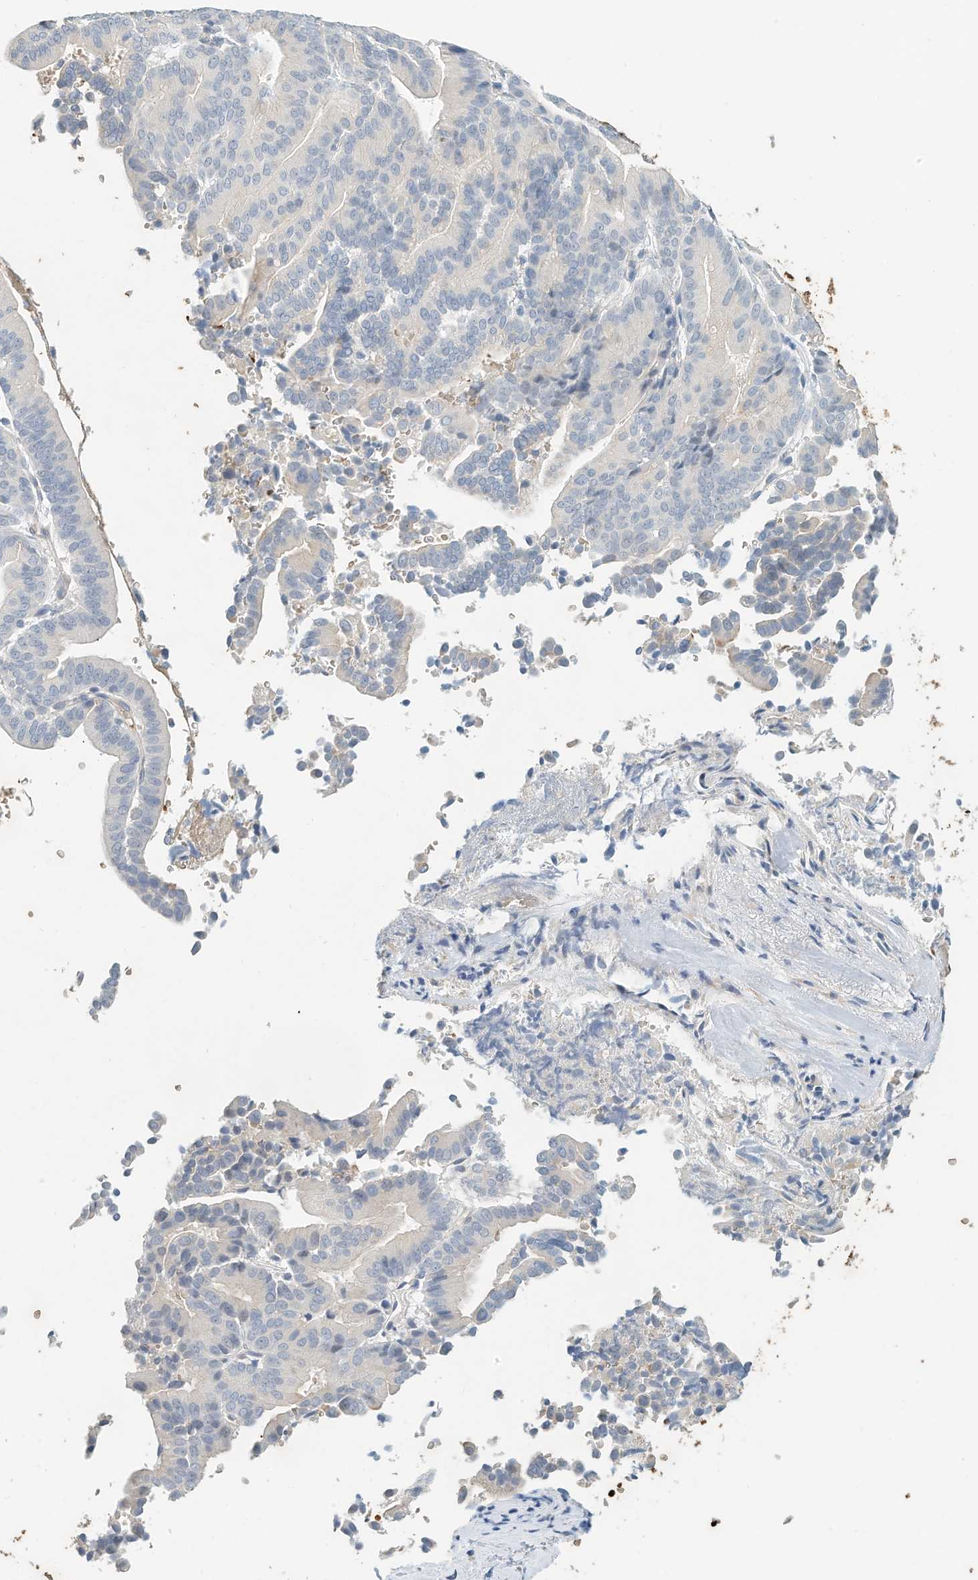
{"staining": {"intensity": "negative", "quantity": "none", "location": "none"}, "tissue": "liver cancer", "cell_type": "Tumor cells", "image_type": "cancer", "snomed": [{"axis": "morphology", "description": "Cholangiocarcinoma"}, {"axis": "topography", "description": "Liver"}], "caption": "This is an immunohistochemistry micrograph of human liver cancer (cholangiocarcinoma). There is no expression in tumor cells.", "gene": "RCAN3", "patient": {"sex": "female", "age": 75}}